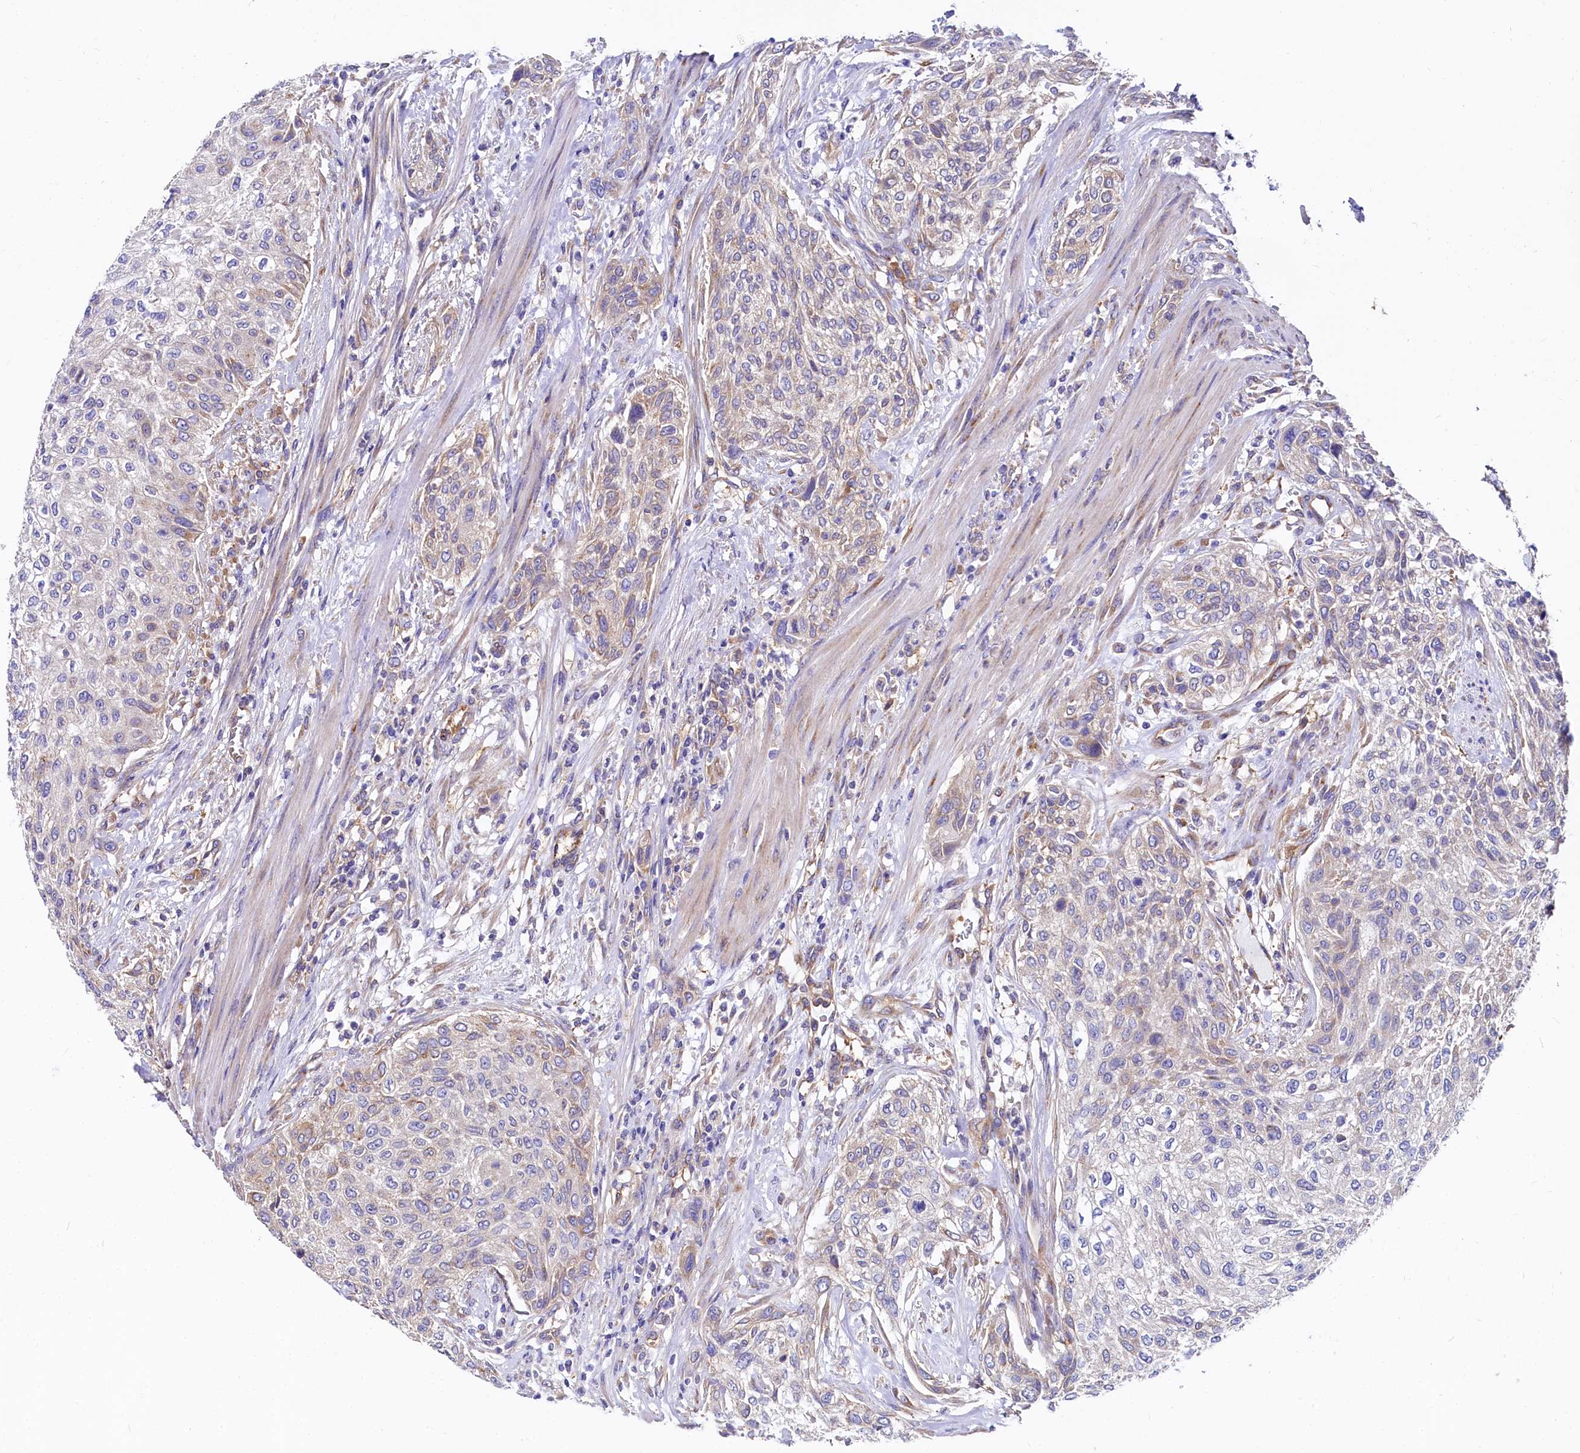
{"staining": {"intensity": "weak", "quantity": "25%-75%", "location": "cytoplasmic/membranous"}, "tissue": "urothelial cancer", "cell_type": "Tumor cells", "image_type": "cancer", "snomed": [{"axis": "morphology", "description": "Normal tissue, NOS"}, {"axis": "morphology", "description": "Urothelial carcinoma, NOS"}, {"axis": "topography", "description": "Urinary bladder"}, {"axis": "topography", "description": "Peripheral nerve tissue"}], "caption": "A low amount of weak cytoplasmic/membranous expression is appreciated in about 25%-75% of tumor cells in transitional cell carcinoma tissue. (IHC, brightfield microscopy, high magnification).", "gene": "QARS1", "patient": {"sex": "male", "age": 35}}